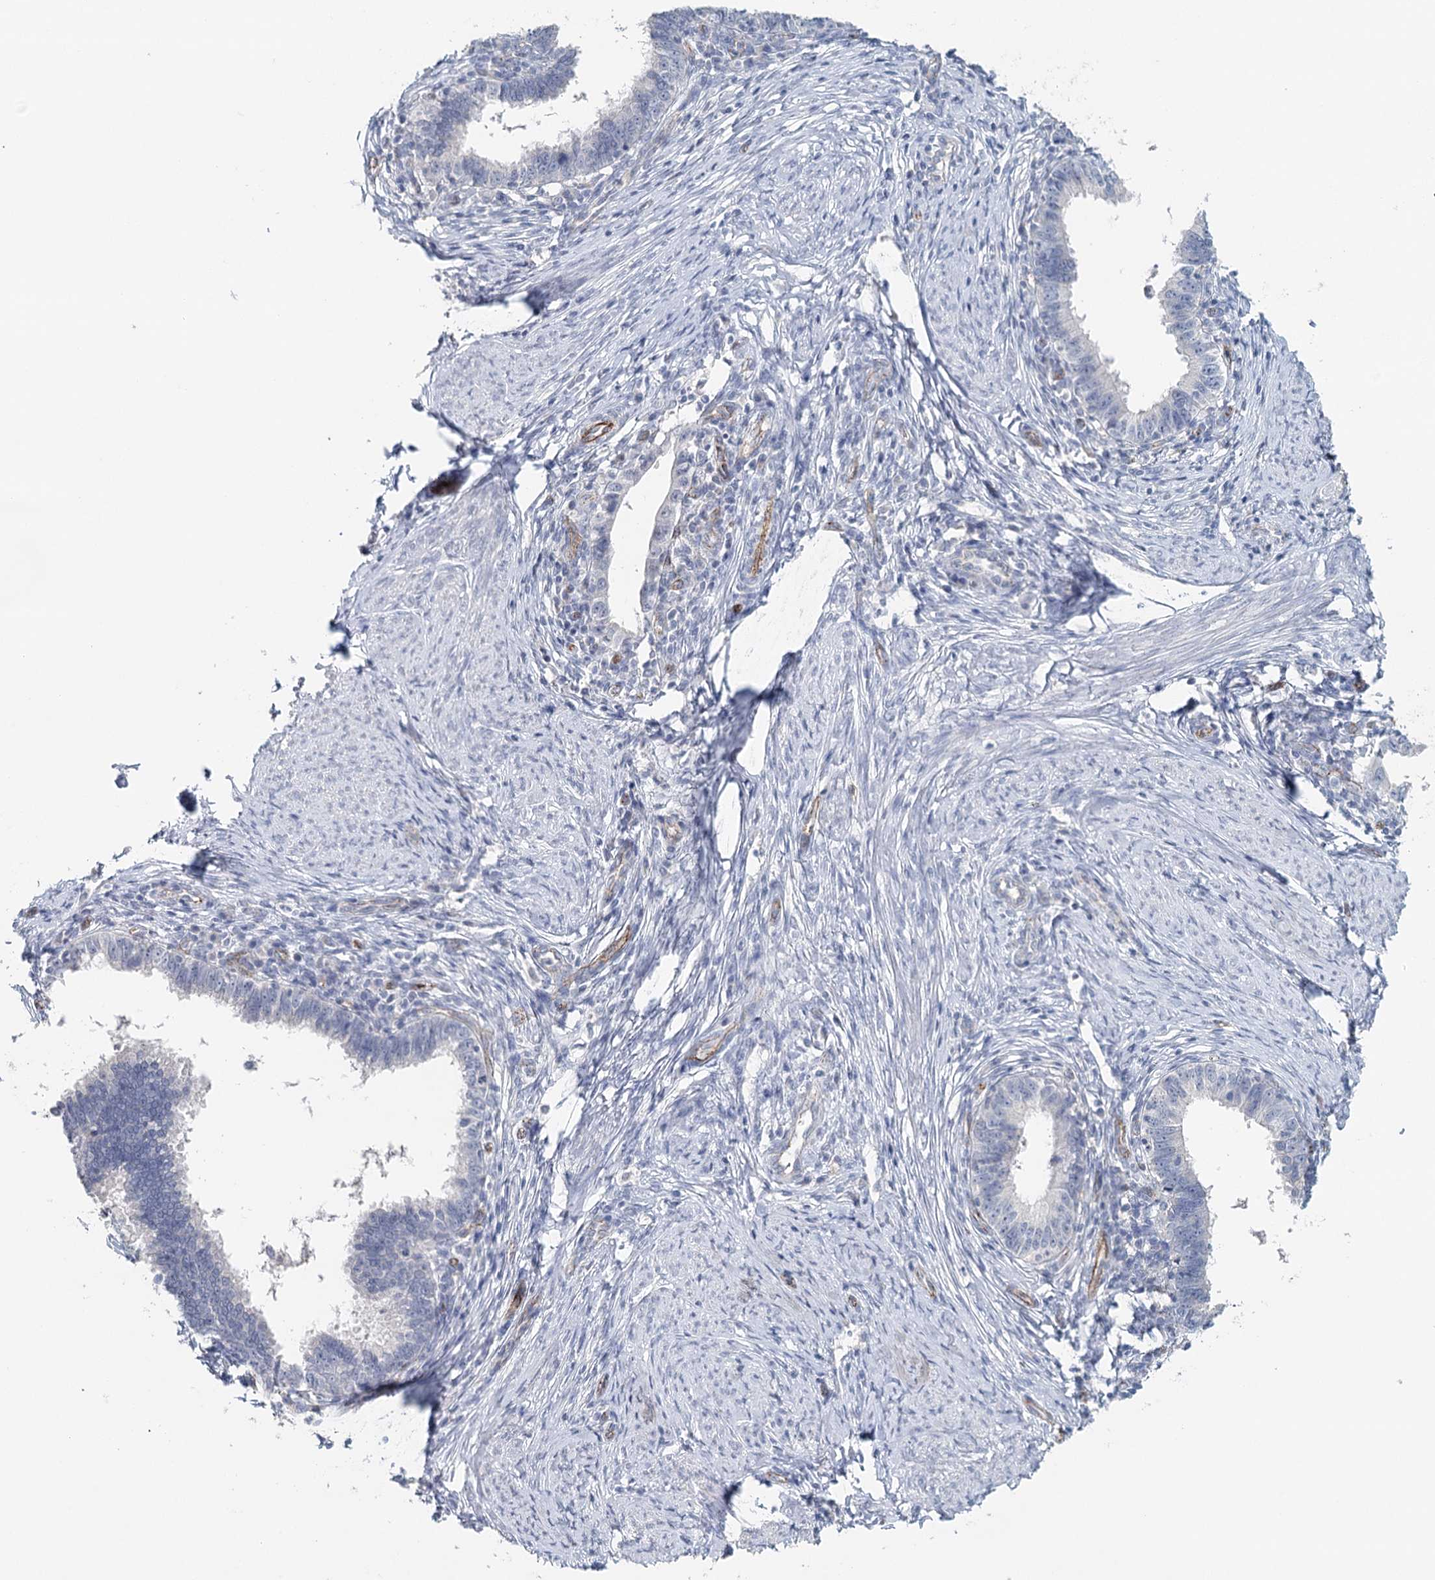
{"staining": {"intensity": "negative", "quantity": "none", "location": "none"}, "tissue": "cervical cancer", "cell_type": "Tumor cells", "image_type": "cancer", "snomed": [{"axis": "morphology", "description": "Adenocarcinoma, NOS"}, {"axis": "topography", "description": "Cervix"}], "caption": "DAB (3,3'-diaminobenzidine) immunohistochemical staining of human cervical cancer (adenocarcinoma) demonstrates no significant expression in tumor cells.", "gene": "SYNPO", "patient": {"sex": "female", "age": 36}}